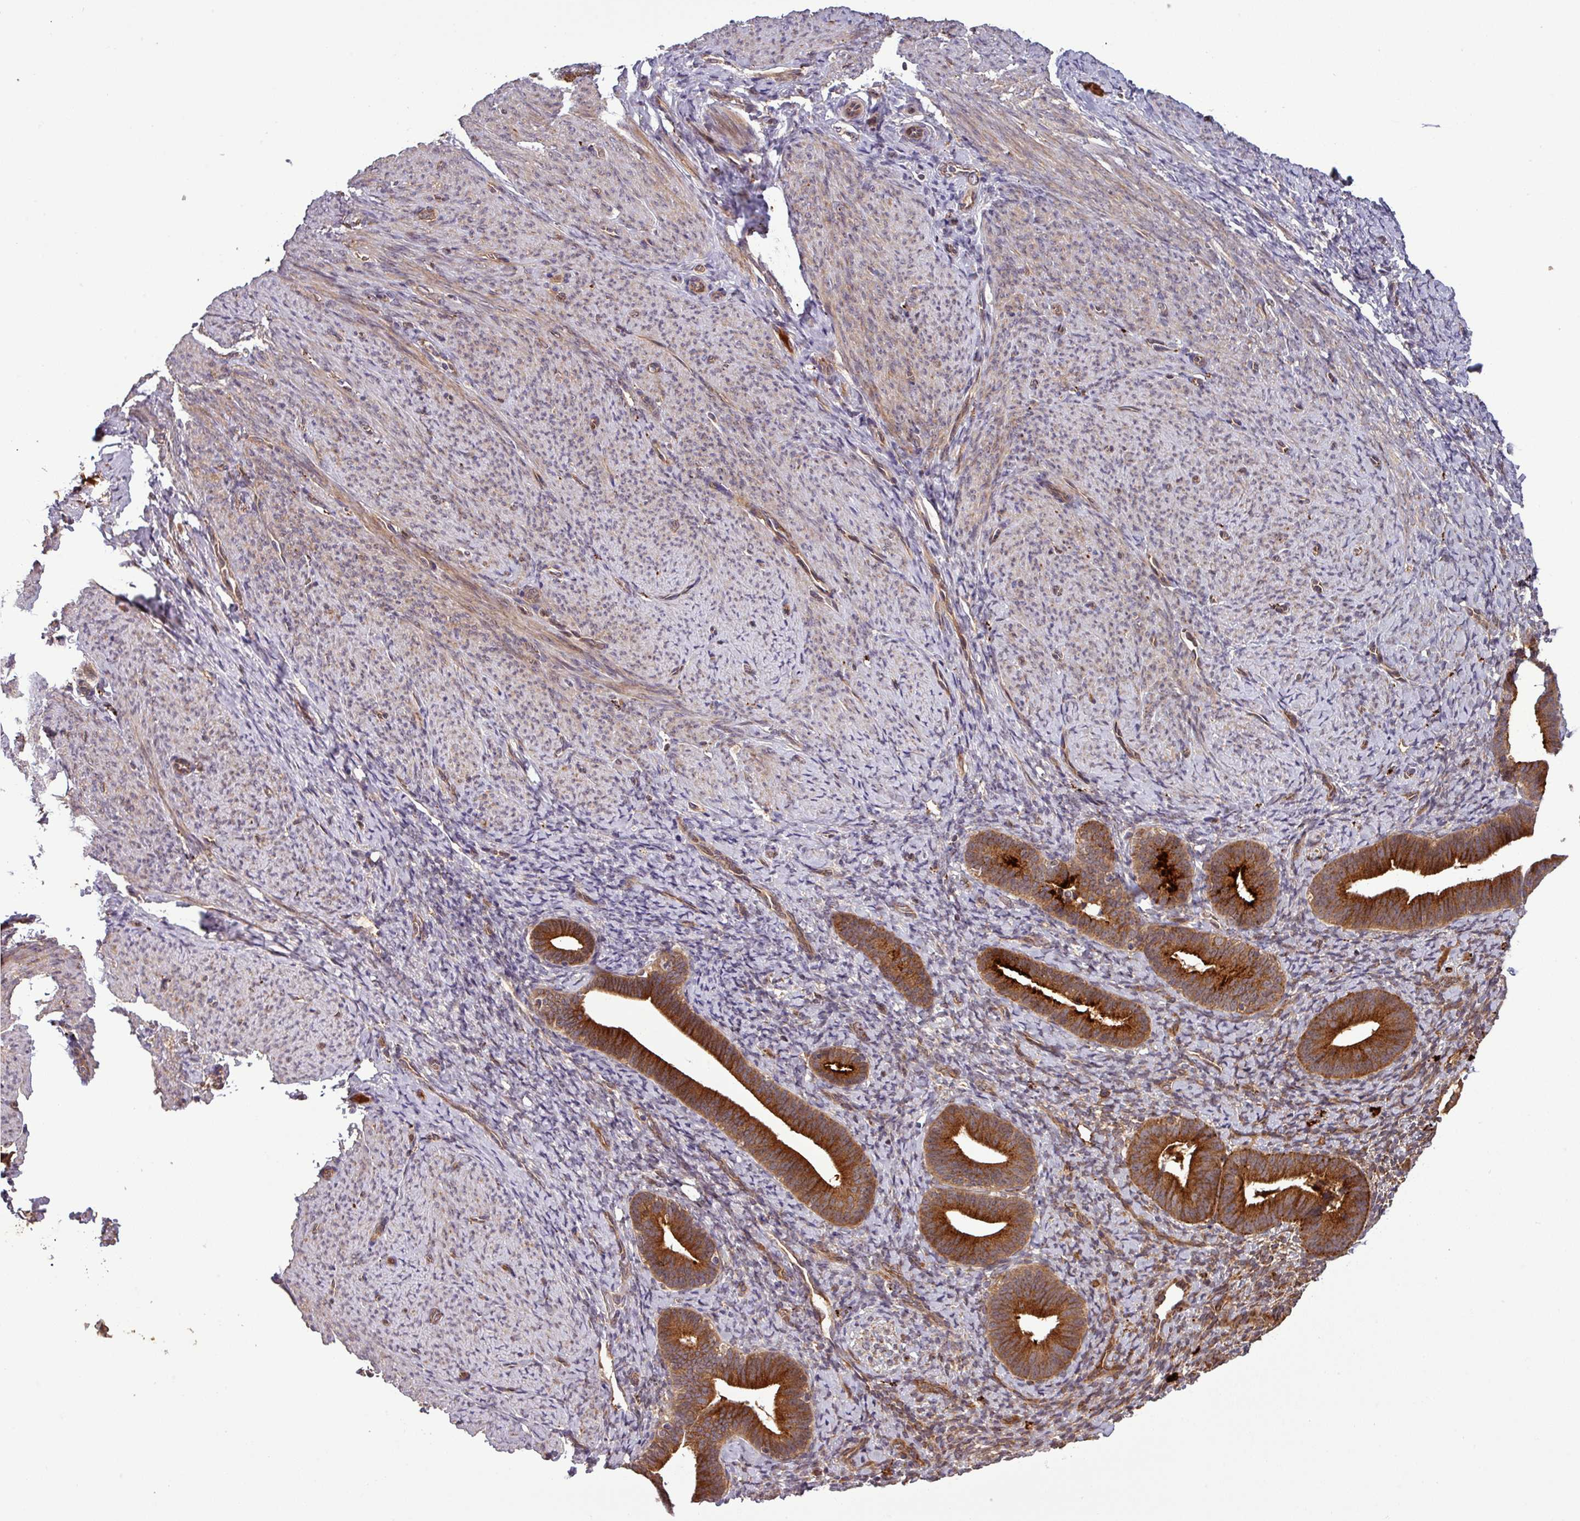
{"staining": {"intensity": "moderate", "quantity": "25%-75%", "location": "cytoplasmic/membranous"}, "tissue": "endometrium", "cell_type": "Cells in endometrial stroma", "image_type": "normal", "snomed": [{"axis": "morphology", "description": "Normal tissue, NOS"}, {"axis": "topography", "description": "Endometrium"}], "caption": "A medium amount of moderate cytoplasmic/membranous staining is identified in about 25%-75% of cells in endometrial stroma in unremarkable endometrium. Using DAB (brown) and hematoxylin (blue) stains, captured at high magnification using brightfield microscopy.", "gene": "PUS1", "patient": {"sex": "female", "age": 65}}